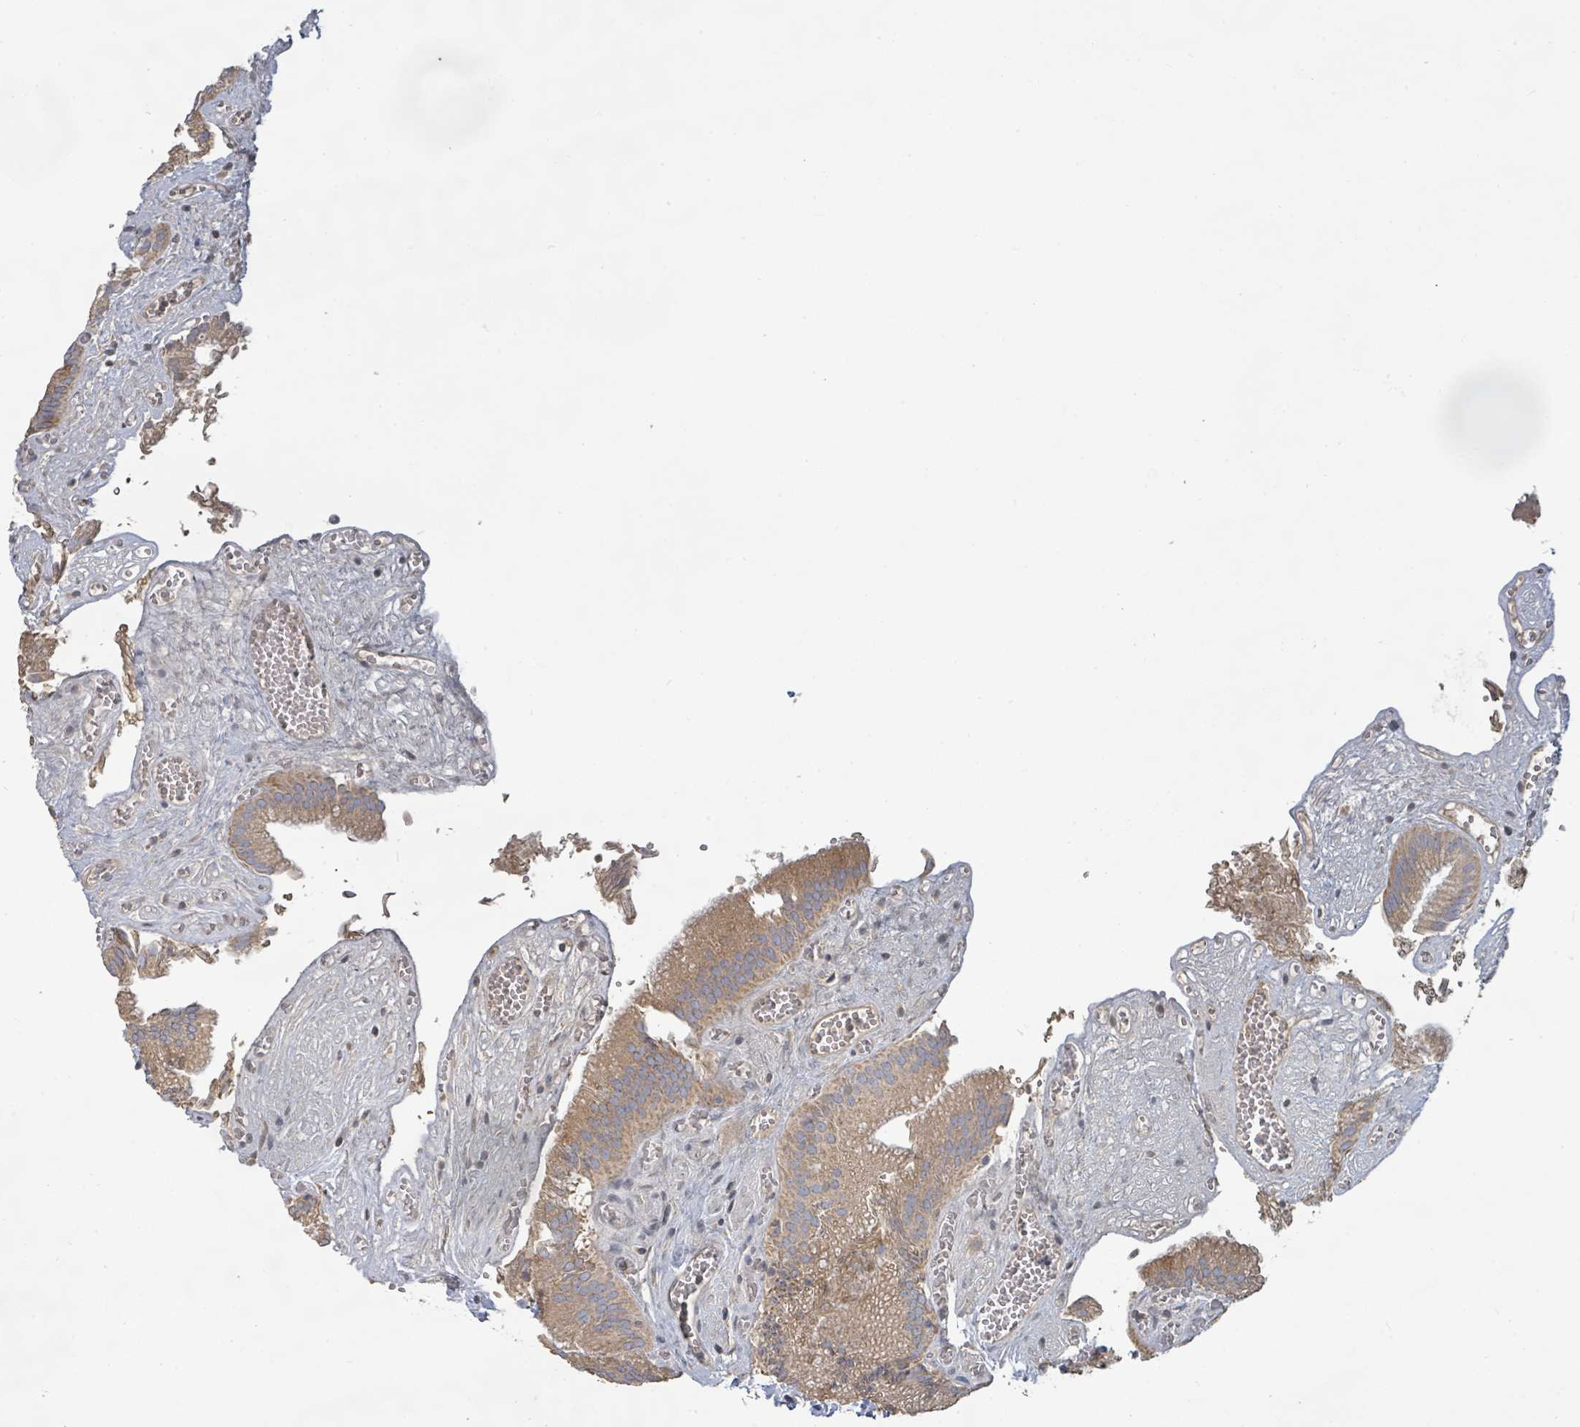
{"staining": {"intensity": "moderate", "quantity": ">75%", "location": "cytoplasmic/membranous"}, "tissue": "gallbladder", "cell_type": "Glandular cells", "image_type": "normal", "snomed": [{"axis": "morphology", "description": "Normal tissue, NOS"}, {"axis": "topography", "description": "Gallbladder"}, {"axis": "topography", "description": "Peripheral nerve tissue"}], "caption": "The immunohistochemical stain labels moderate cytoplasmic/membranous staining in glandular cells of unremarkable gallbladder. (brown staining indicates protein expression, while blue staining denotes nuclei).", "gene": "KCNS2", "patient": {"sex": "male", "age": 17}}